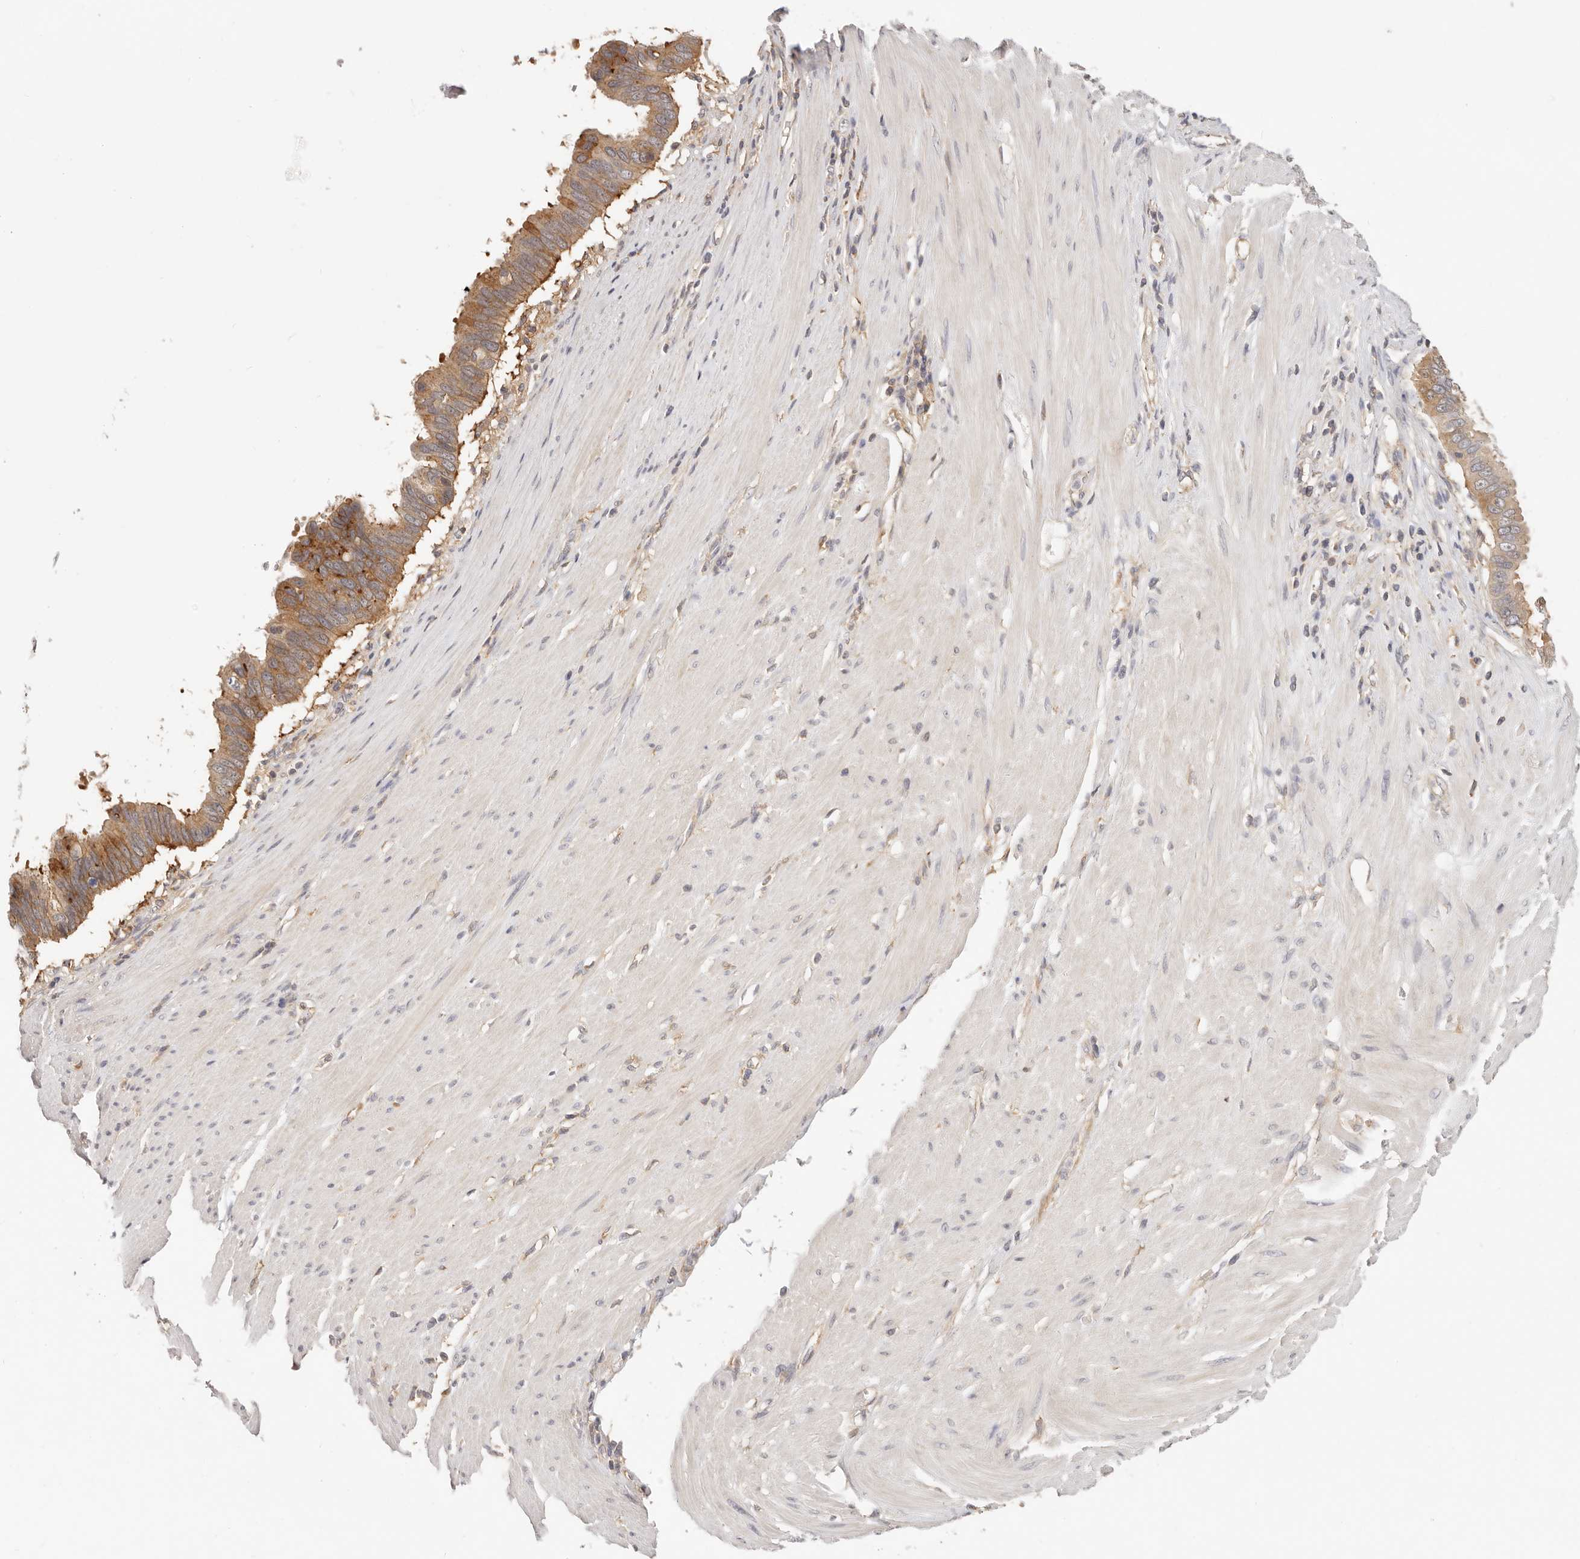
{"staining": {"intensity": "moderate", "quantity": ">75%", "location": "cytoplasmic/membranous"}, "tissue": "pancreatic cancer", "cell_type": "Tumor cells", "image_type": "cancer", "snomed": [{"axis": "morphology", "description": "Adenocarcinoma, NOS"}, {"axis": "topography", "description": "Pancreas"}], "caption": "A high-resolution image shows IHC staining of pancreatic cancer, which reveals moderate cytoplasmic/membranous positivity in approximately >75% of tumor cells.", "gene": "DTNBP1", "patient": {"sex": "female", "age": 56}}